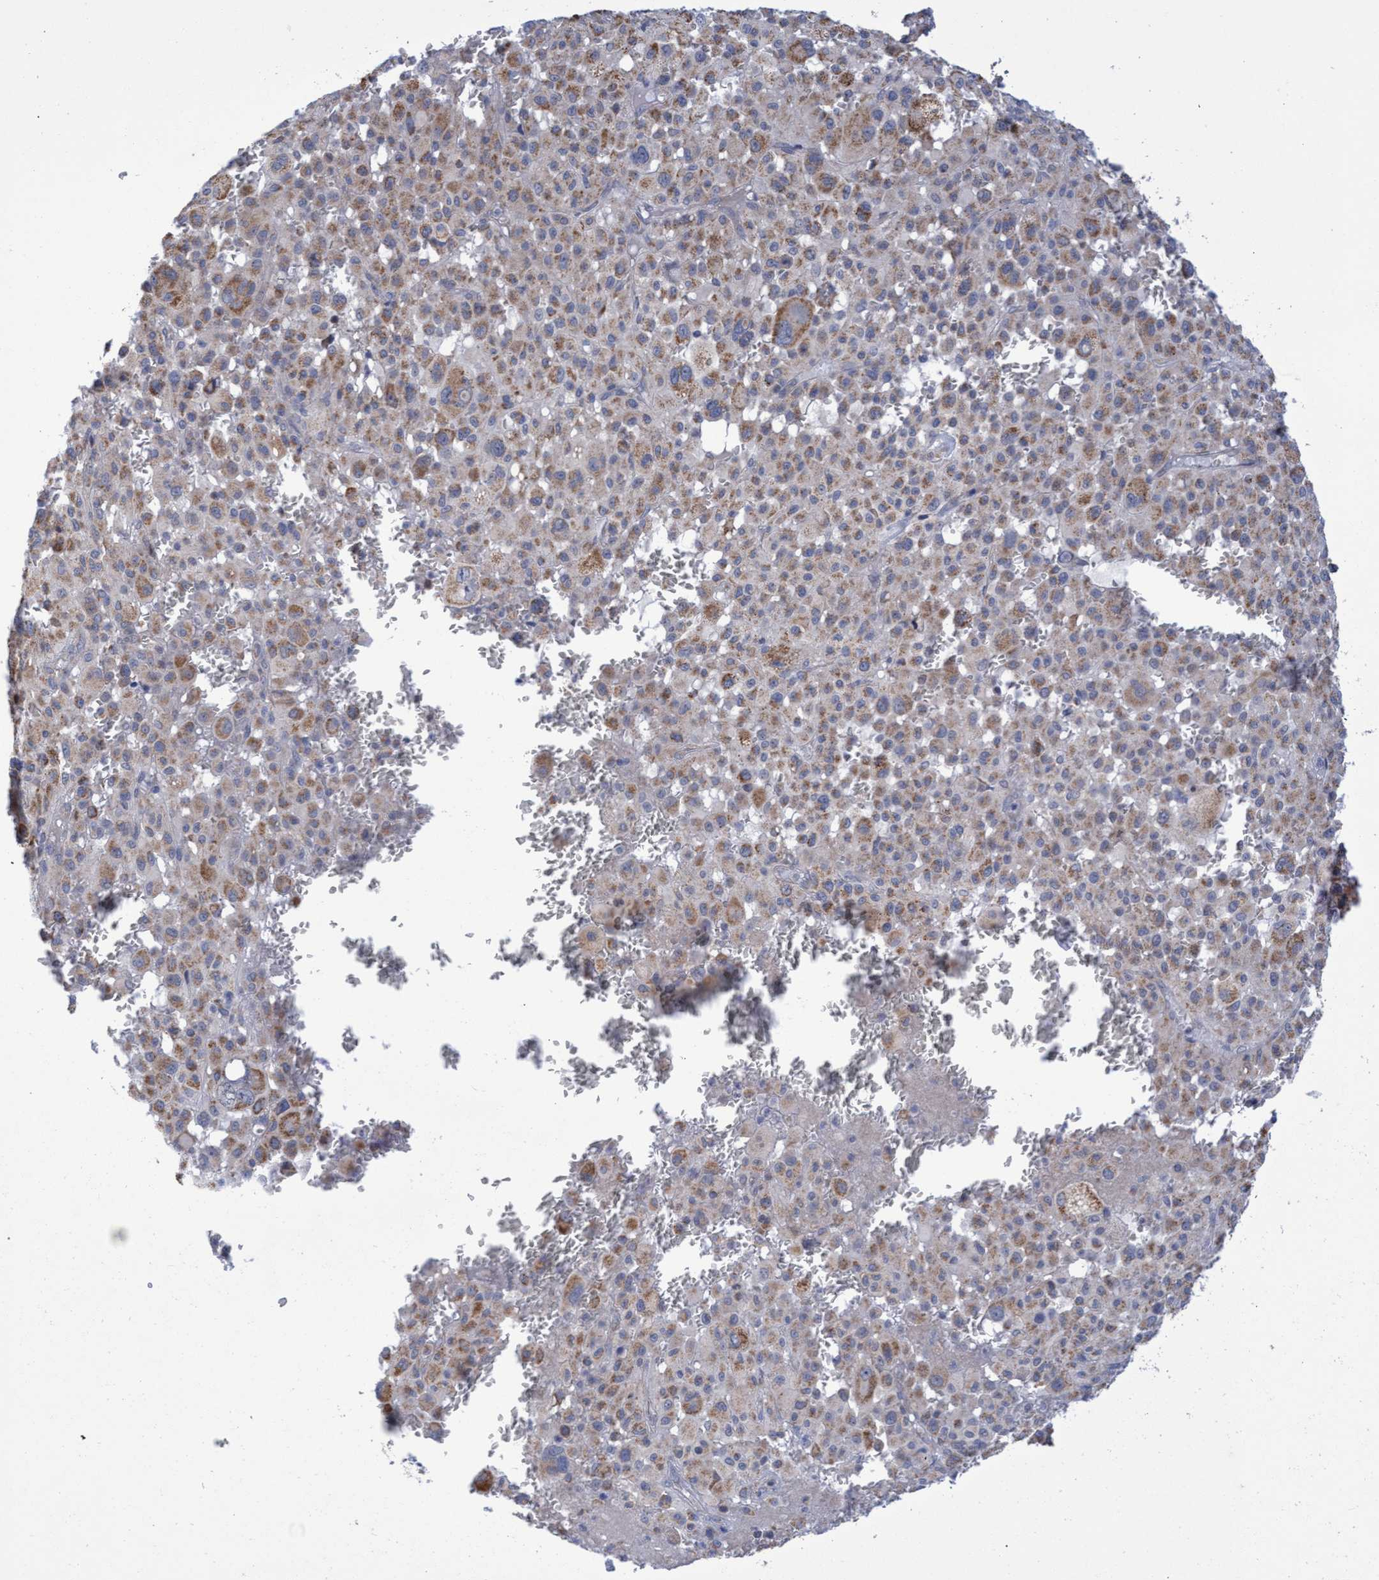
{"staining": {"intensity": "weak", "quantity": ">75%", "location": "cytoplasmic/membranous"}, "tissue": "melanoma", "cell_type": "Tumor cells", "image_type": "cancer", "snomed": [{"axis": "morphology", "description": "Malignant melanoma, Metastatic site"}, {"axis": "topography", "description": "Skin"}], "caption": "There is low levels of weak cytoplasmic/membranous positivity in tumor cells of melanoma, as demonstrated by immunohistochemical staining (brown color).", "gene": "NAT16", "patient": {"sex": "female", "age": 74}}